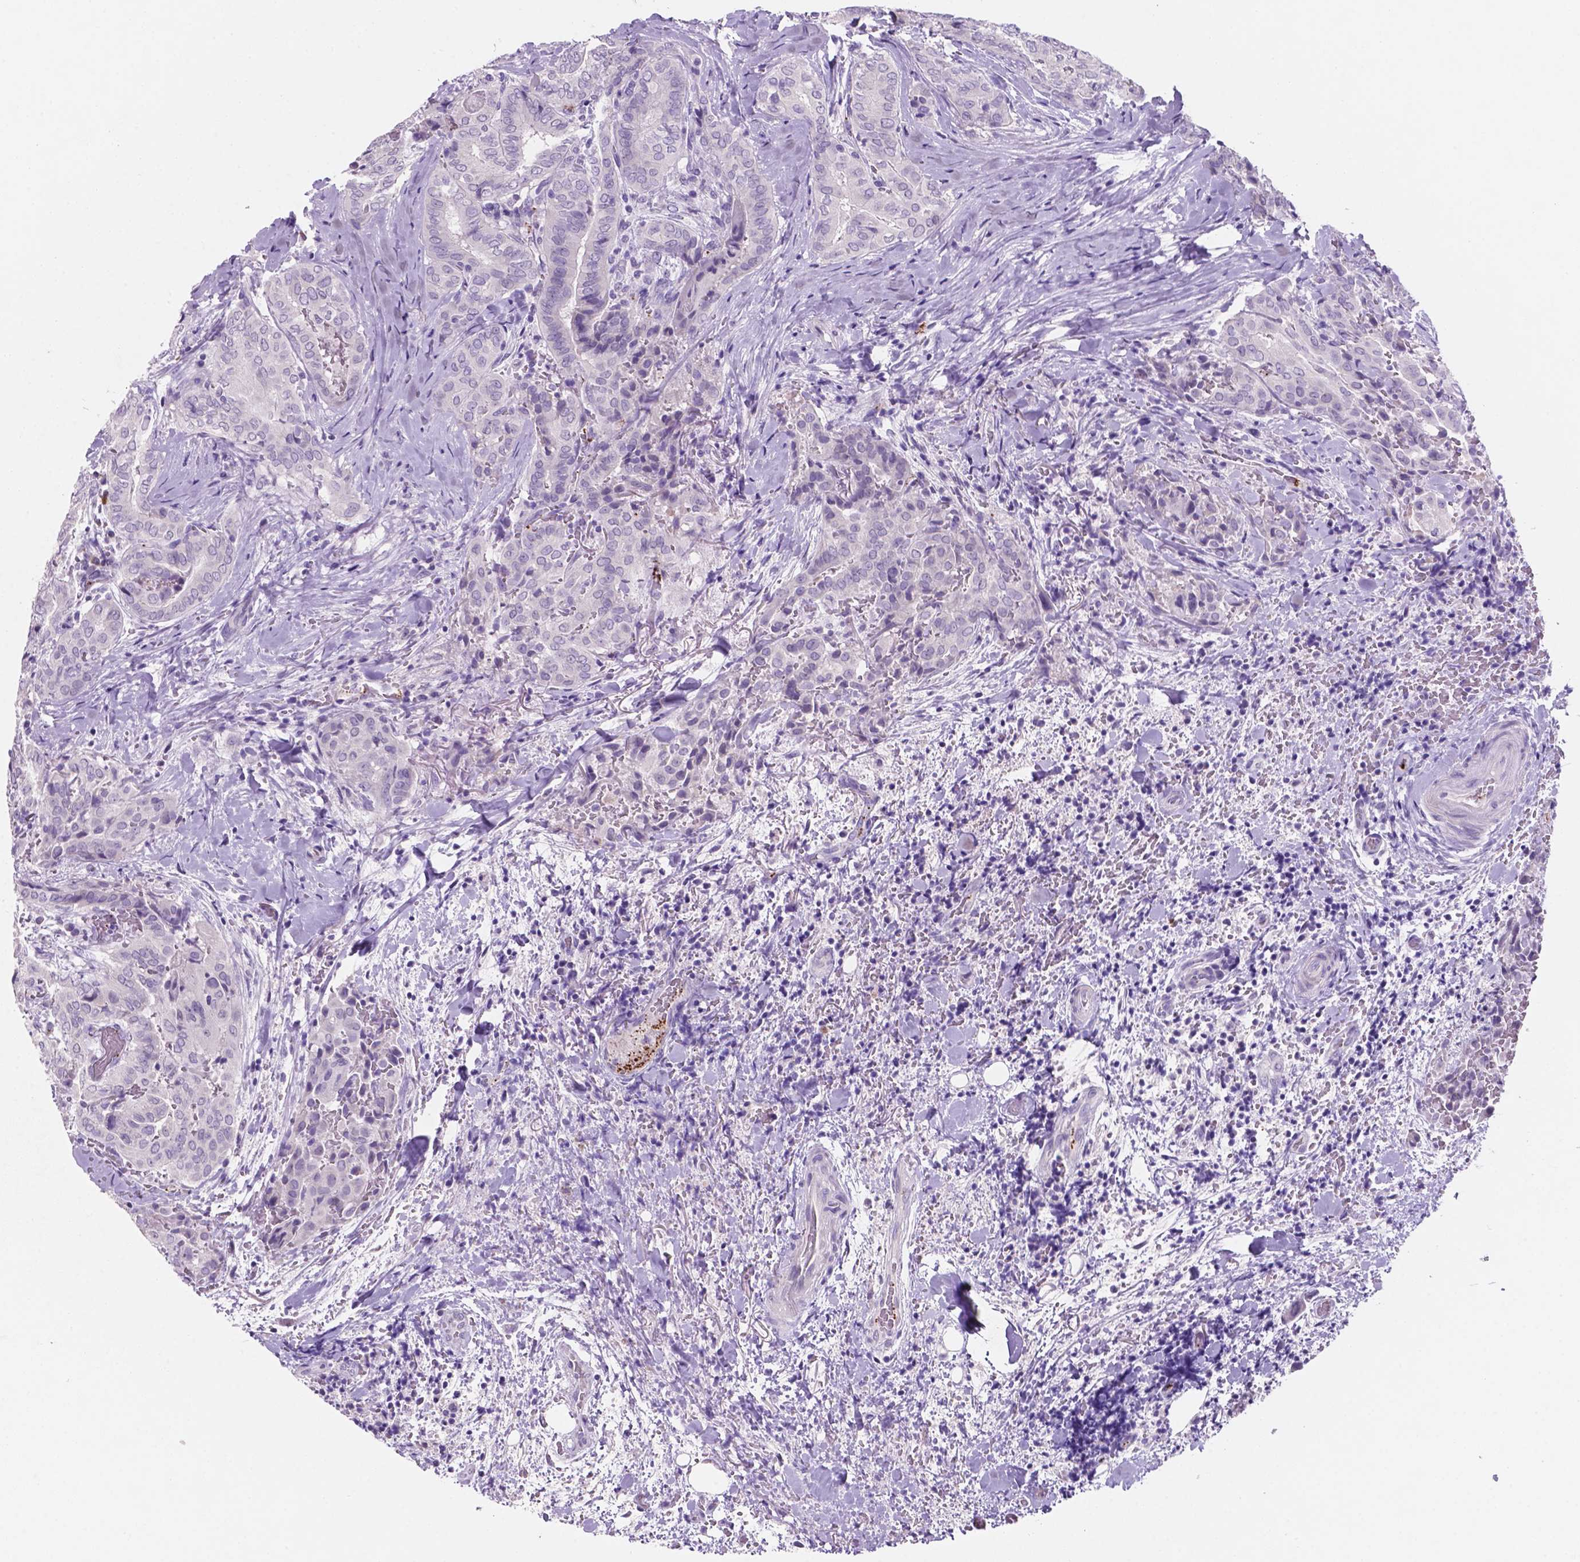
{"staining": {"intensity": "negative", "quantity": "none", "location": "none"}, "tissue": "thyroid cancer", "cell_type": "Tumor cells", "image_type": "cancer", "snomed": [{"axis": "morphology", "description": "Papillary adenocarcinoma, NOS"}, {"axis": "topography", "description": "Thyroid gland"}], "caption": "There is no significant staining in tumor cells of thyroid cancer. (DAB (3,3'-diaminobenzidine) IHC with hematoxylin counter stain).", "gene": "EBLN2", "patient": {"sex": "female", "age": 61}}